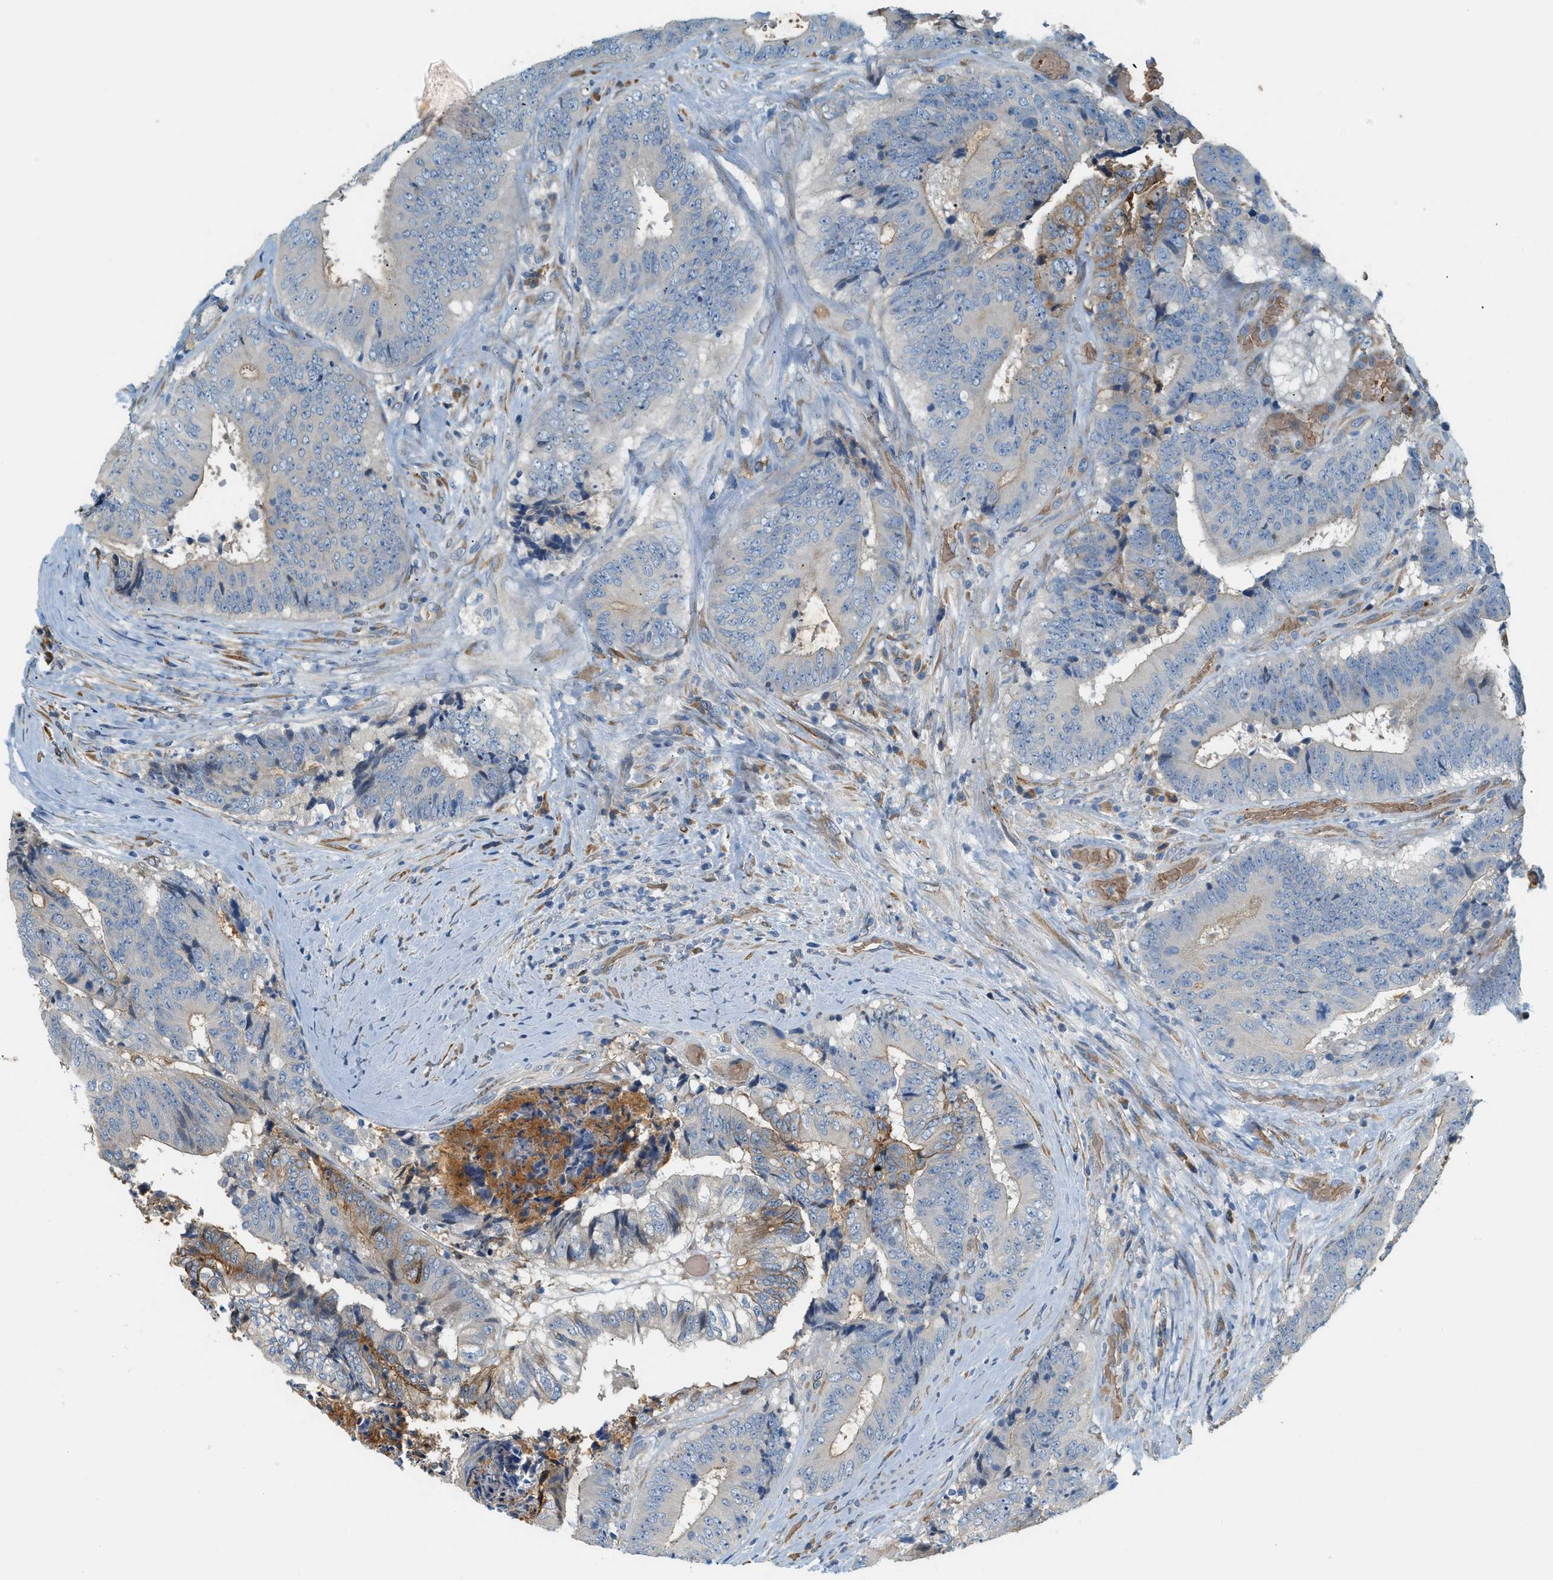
{"staining": {"intensity": "moderate", "quantity": "<25%", "location": "cytoplasmic/membranous"}, "tissue": "colorectal cancer", "cell_type": "Tumor cells", "image_type": "cancer", "snomed": [{"axis": "morphology", "description": "Adenocarcinoma, NOS"}, {"axis": "topography", "description": "Rectum"}], "caption": "Immunohistochemical staining of human colorectal cancer shows low levels of moderate cytoplasmic/membranous expression in approximately <25% of tumor cells.", "gene": "CYTH2", "patient": {"sex": "male", "age": 72}}